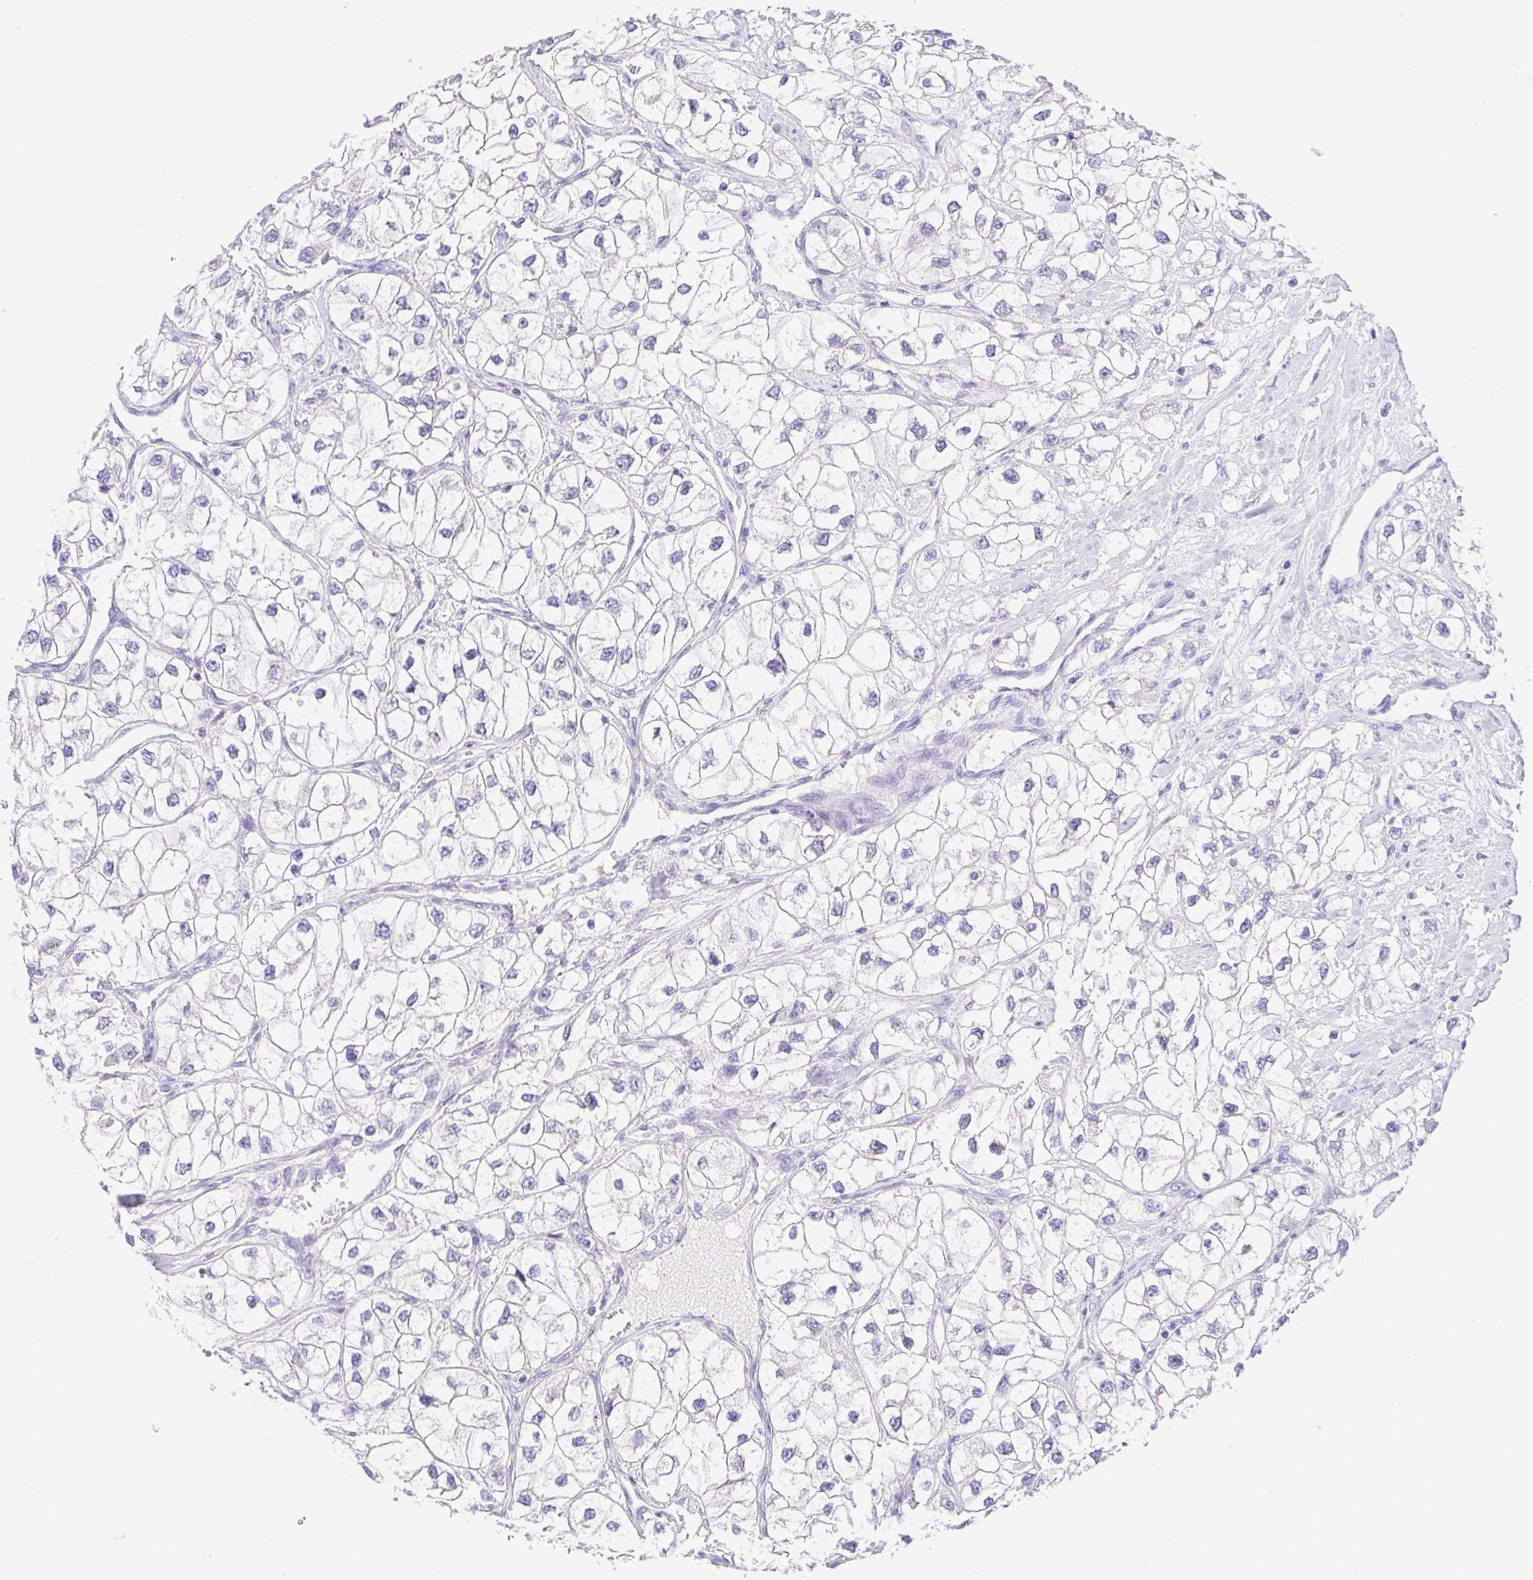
{"staining": {"intensity": "negative", "quantity": "none", "location": "none"}, "tissue": "renal cancer", "cell_type": "Tumor cells", "image_type": "cancer", "snomed": [{"axis": "morphology", "description": "Adenocarcinoma, NOS"}, {"axis": "topography", "description": "Kidney"}], "caption": "This histopathology image is of adenocarcinoma (renal) stained with immunohistochemistry (IHC) to label a protein in brown with the nuclei are counter-stained blue. There is no staining in tumor cells.", "gene": "SPATA4", "patient": {"sex": "male", "age": 59}}